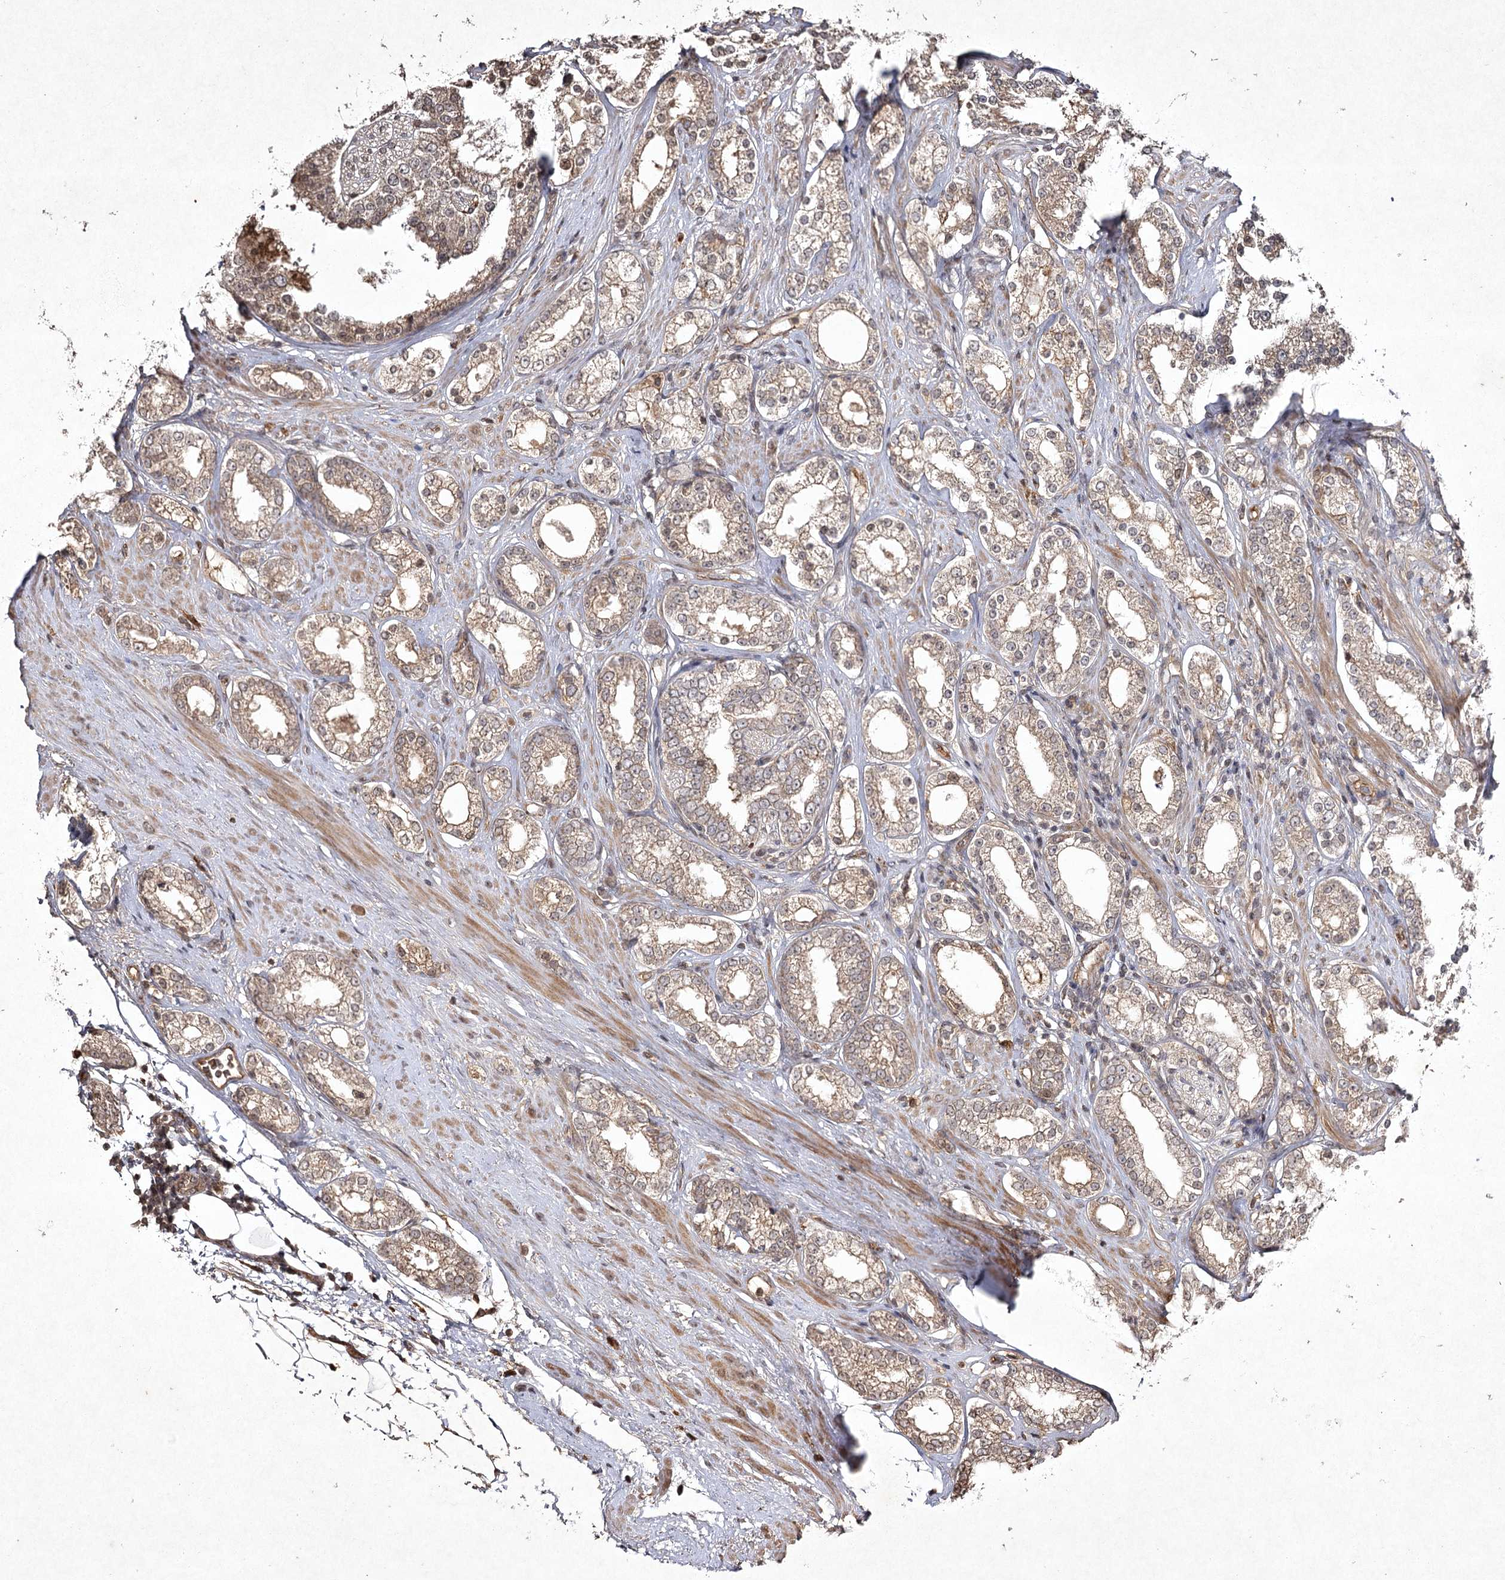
{"staining": {"intensity": "weak", "quantity": ">75%", "location": "cytoplasmic/membranous"}, "tissue": "prostate cancer", "cell_type": "Tumor cells", "image_type": "cancer", "snomed": [{"axis": "morphology", "description": "Normal tissue, NOS"}, {"axis": "morphology", "description": "Adenocarcinoma, High grade"}, {"axis": "topography", "description": "Prostate"}], "caption": "Protein expression analysis of adenocarcinoma (high-grade) (prostate) demonstrates weak cytoplasmic/membranous expression in approximately >75% of tumor cells.", "gene": "CYP2B6", "patient": {"sex": "male", "age": 83}}